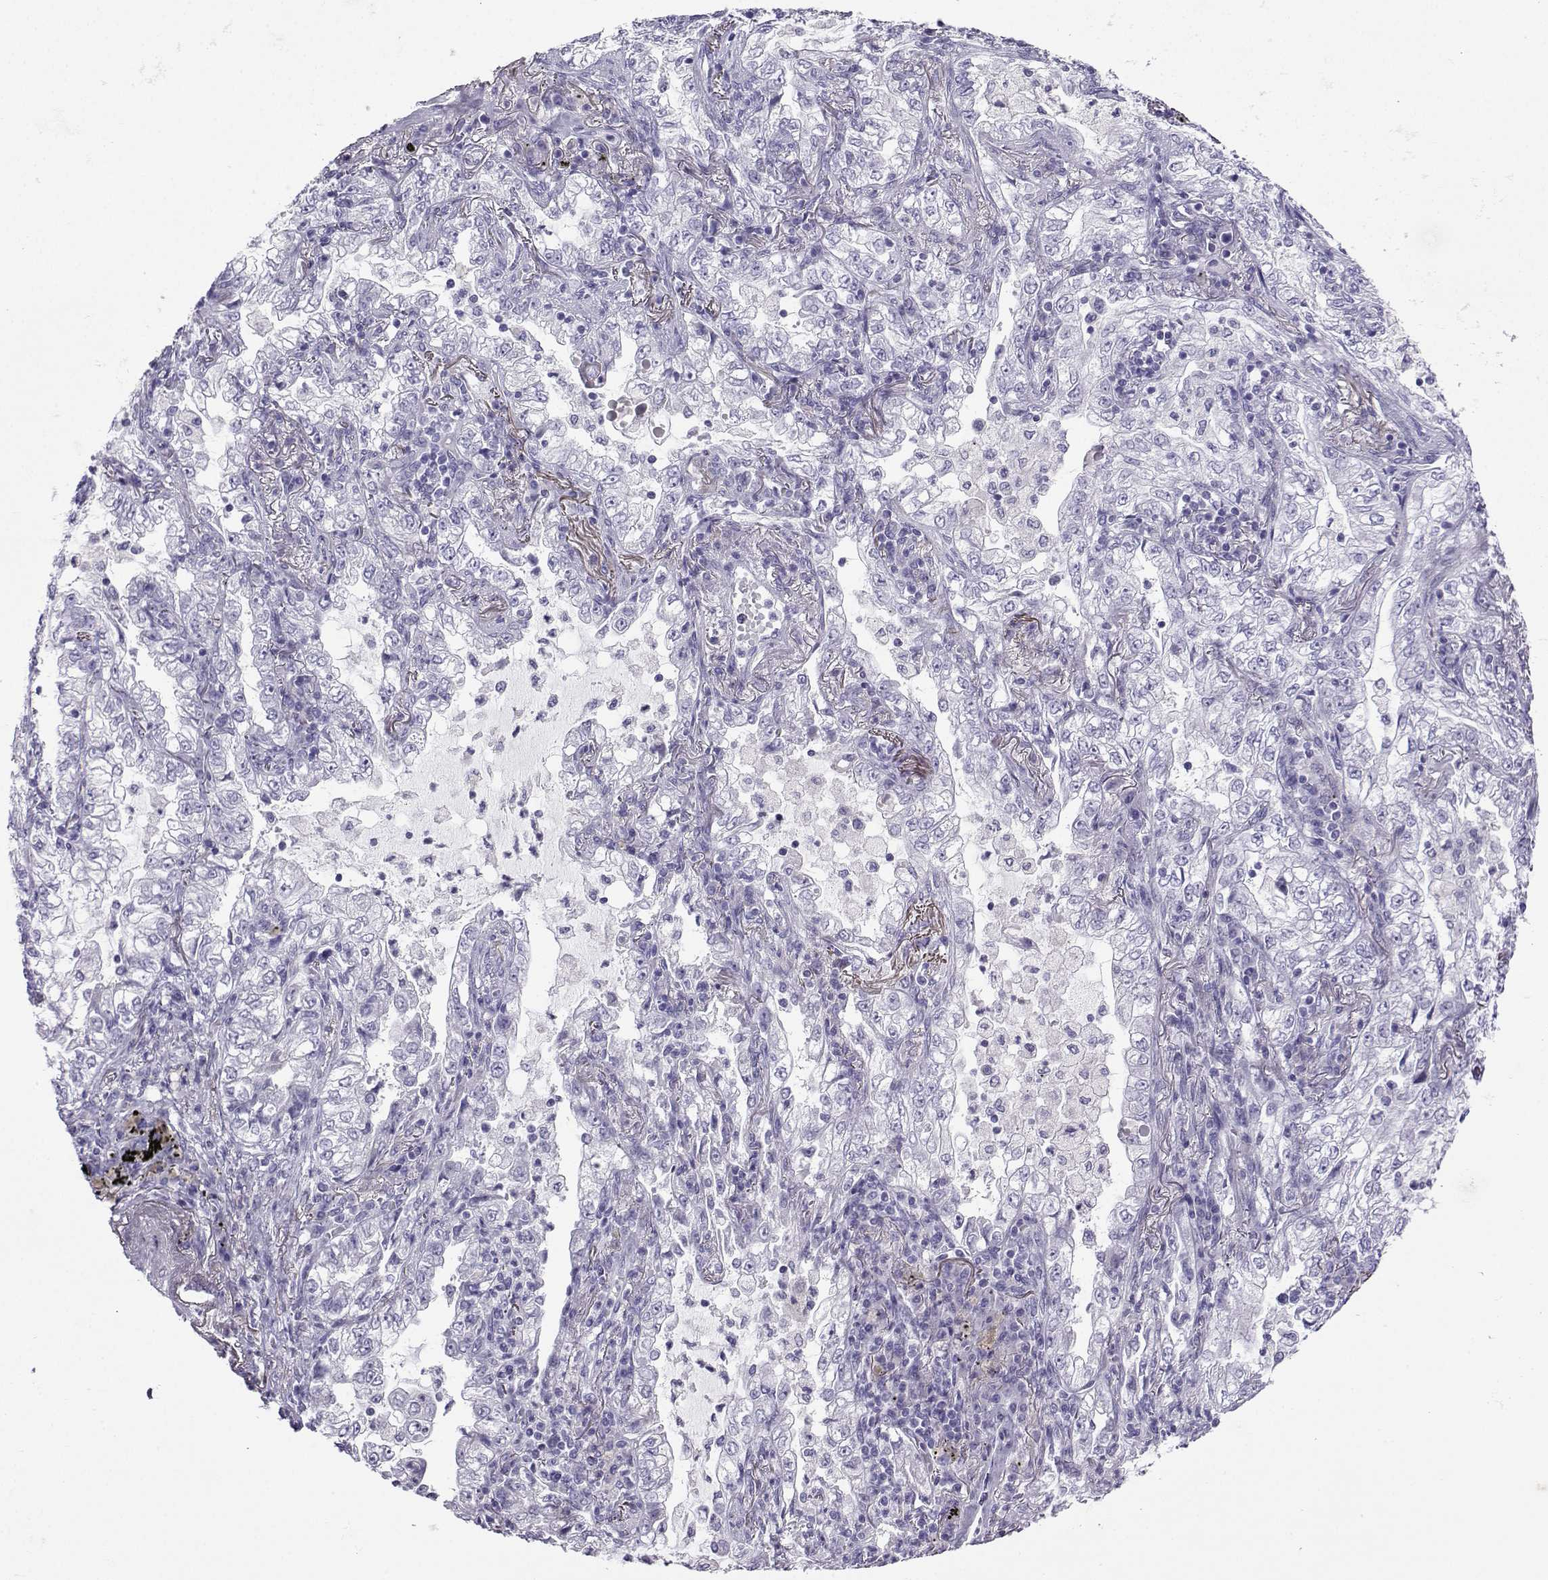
{"staining": {"intensity": "negative", "quantity": "none", "location": "none"}, "tissue": "lung cancer", "cell_type": "Tumor cells", "image_type": "cancer", "snomed": [{"axis": "morphology", "description": "Adenocarcinoma, NOS"}, {"axis": "topography", "description": "Lung"}], "caption": "Protein analysis of lung cancer (adenocarcinoma) reveals no significant staining in tumor cells.", "gene": "FBXO24", "patient": {"sex": "female", "age": 73}}